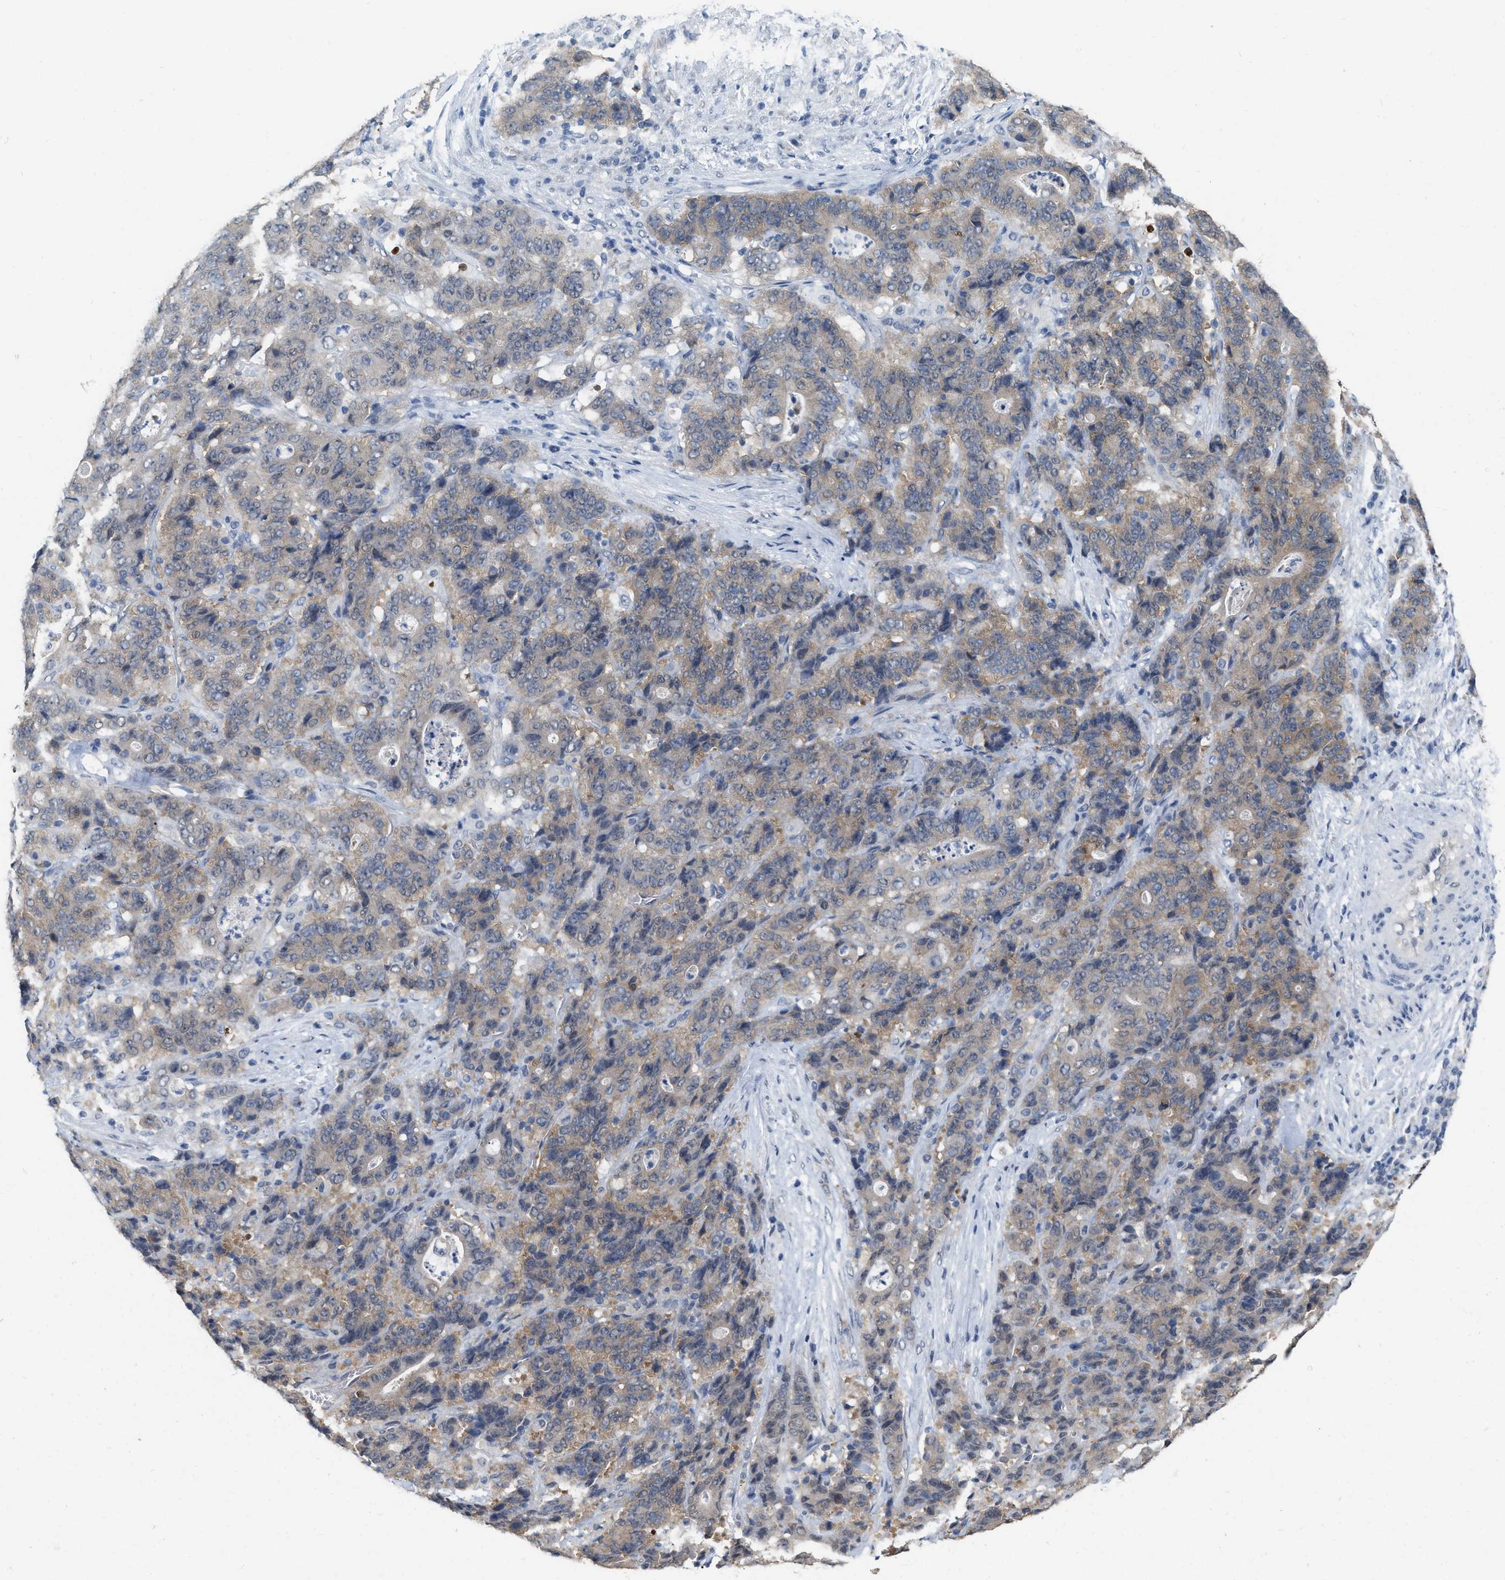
{"staining": {"intensity": "weak", "quantity": ">75%", "location": "cytoplasmic/membranous"}, "tissue": "stomach cancer", "cell_type": "Tumor cells", "image_type": "cancer", "snomed": [{"axis": "morphology", "description": "Adenocarcinoma, NOS"}, {"axis": "topography", "description": "Stomach"}], "caption": "IHC micrograph of neoplastic tissue: human adenocarcinoma (stomach) stained using immunohistochemistry shows low levels of weak protein expression localized specifically in the cytoplasmic/membranous of tumor cells, appearing as a cytoplasmic/membranous brown color.", "gene": "RUVBL1", "patient": {"sex": "female", "age": 73}}